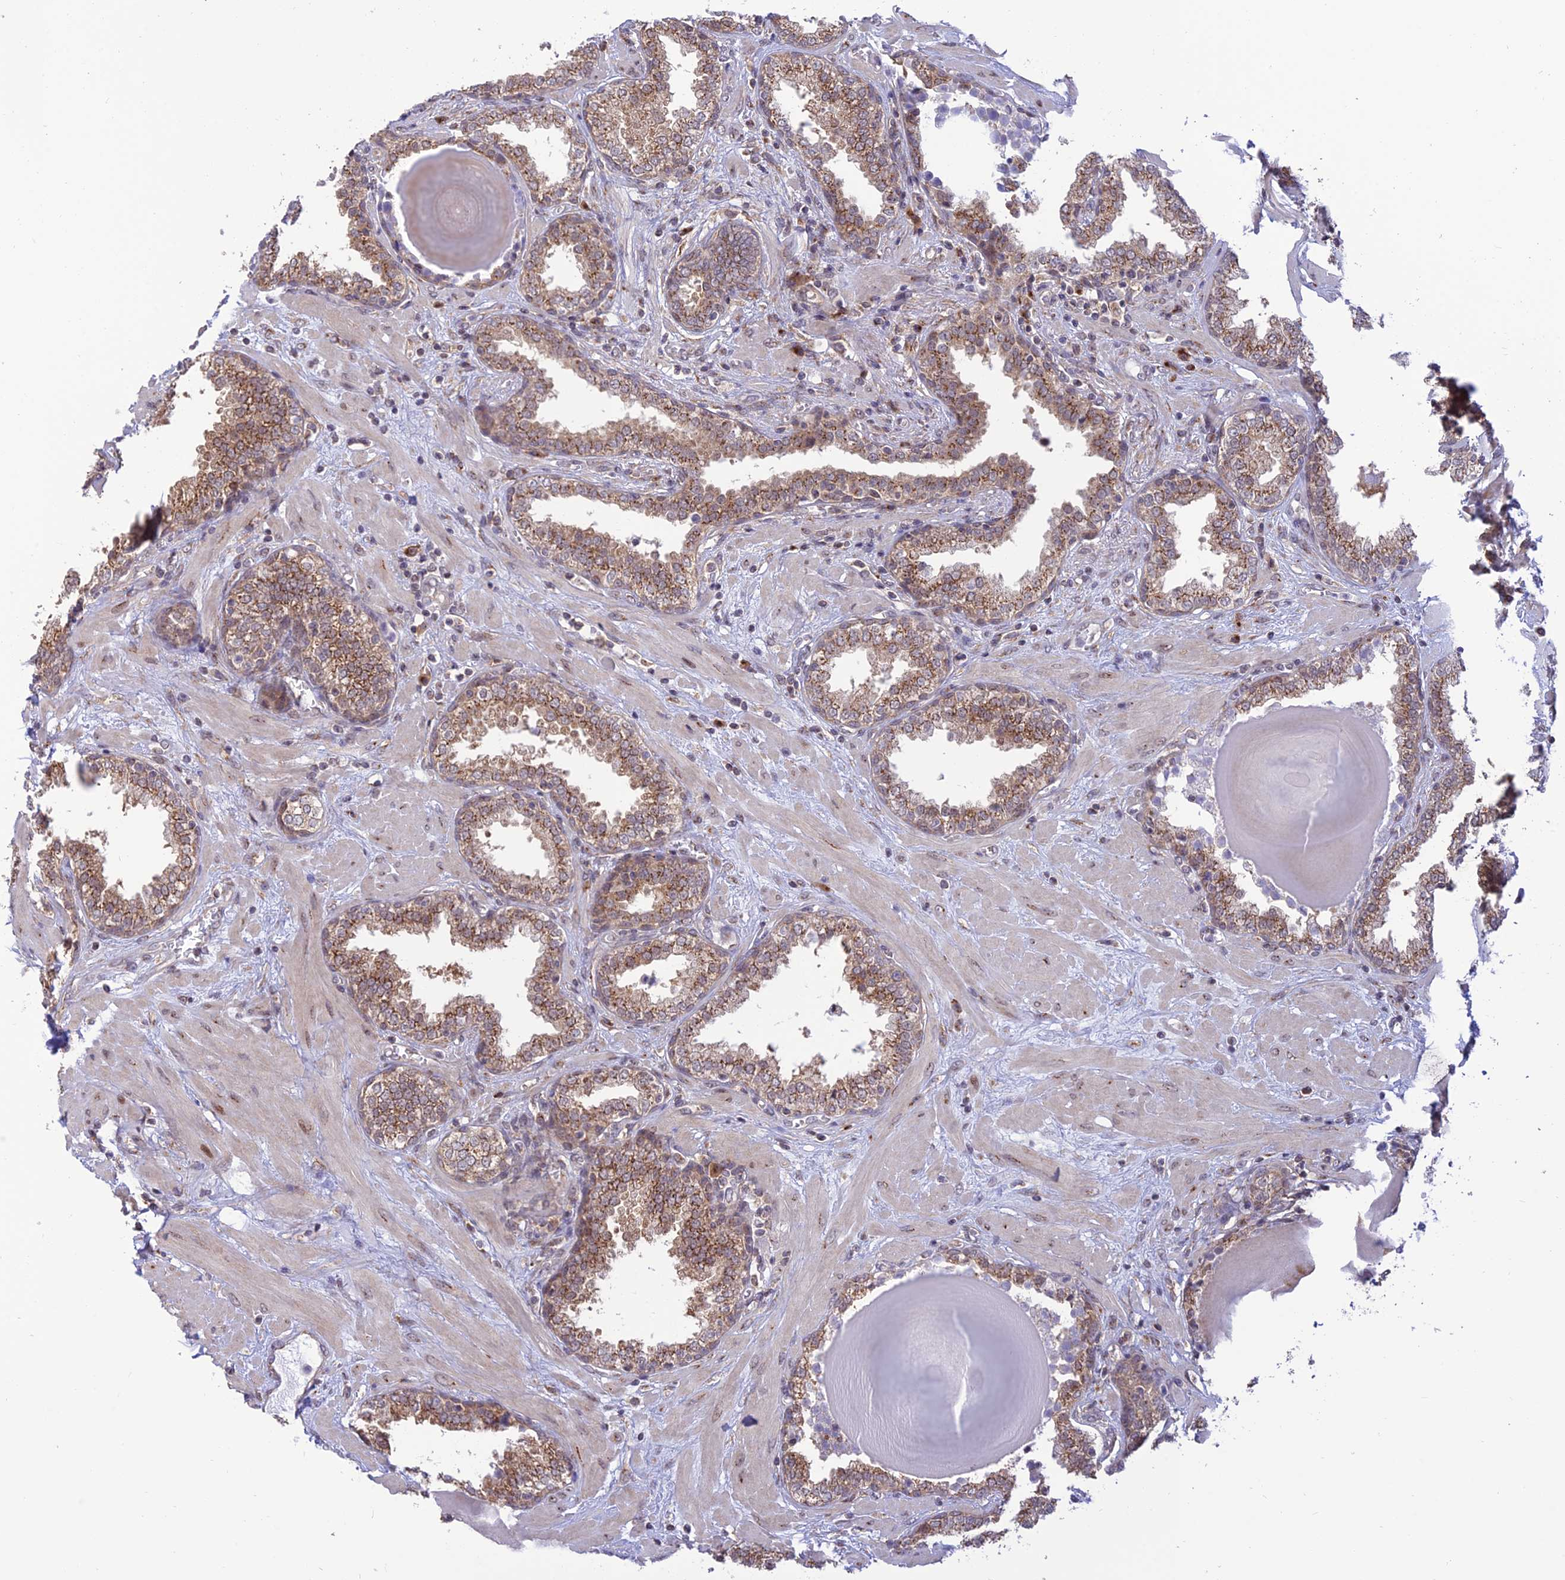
{"staining": {"intensity": "moderate", "quantity": ">75%", "location": "cytoplasmic/membranous"}, "tissue": "prostate", "cell_type": "Glandular cells", "image_type": "normal", "snomed": [{"axis": "morphology", "description": "Normal tissue, NOS"}, {"axis": "topography", "description": "Prostate"}], "caption": "This is an image of immunohistochemistry staining of benign prostate, which shows moderate staining in the cytoplasmic/membranous of glandular cells.", "gene": "GOLGA3", "patient": {"sex": "male", "age": 51}}